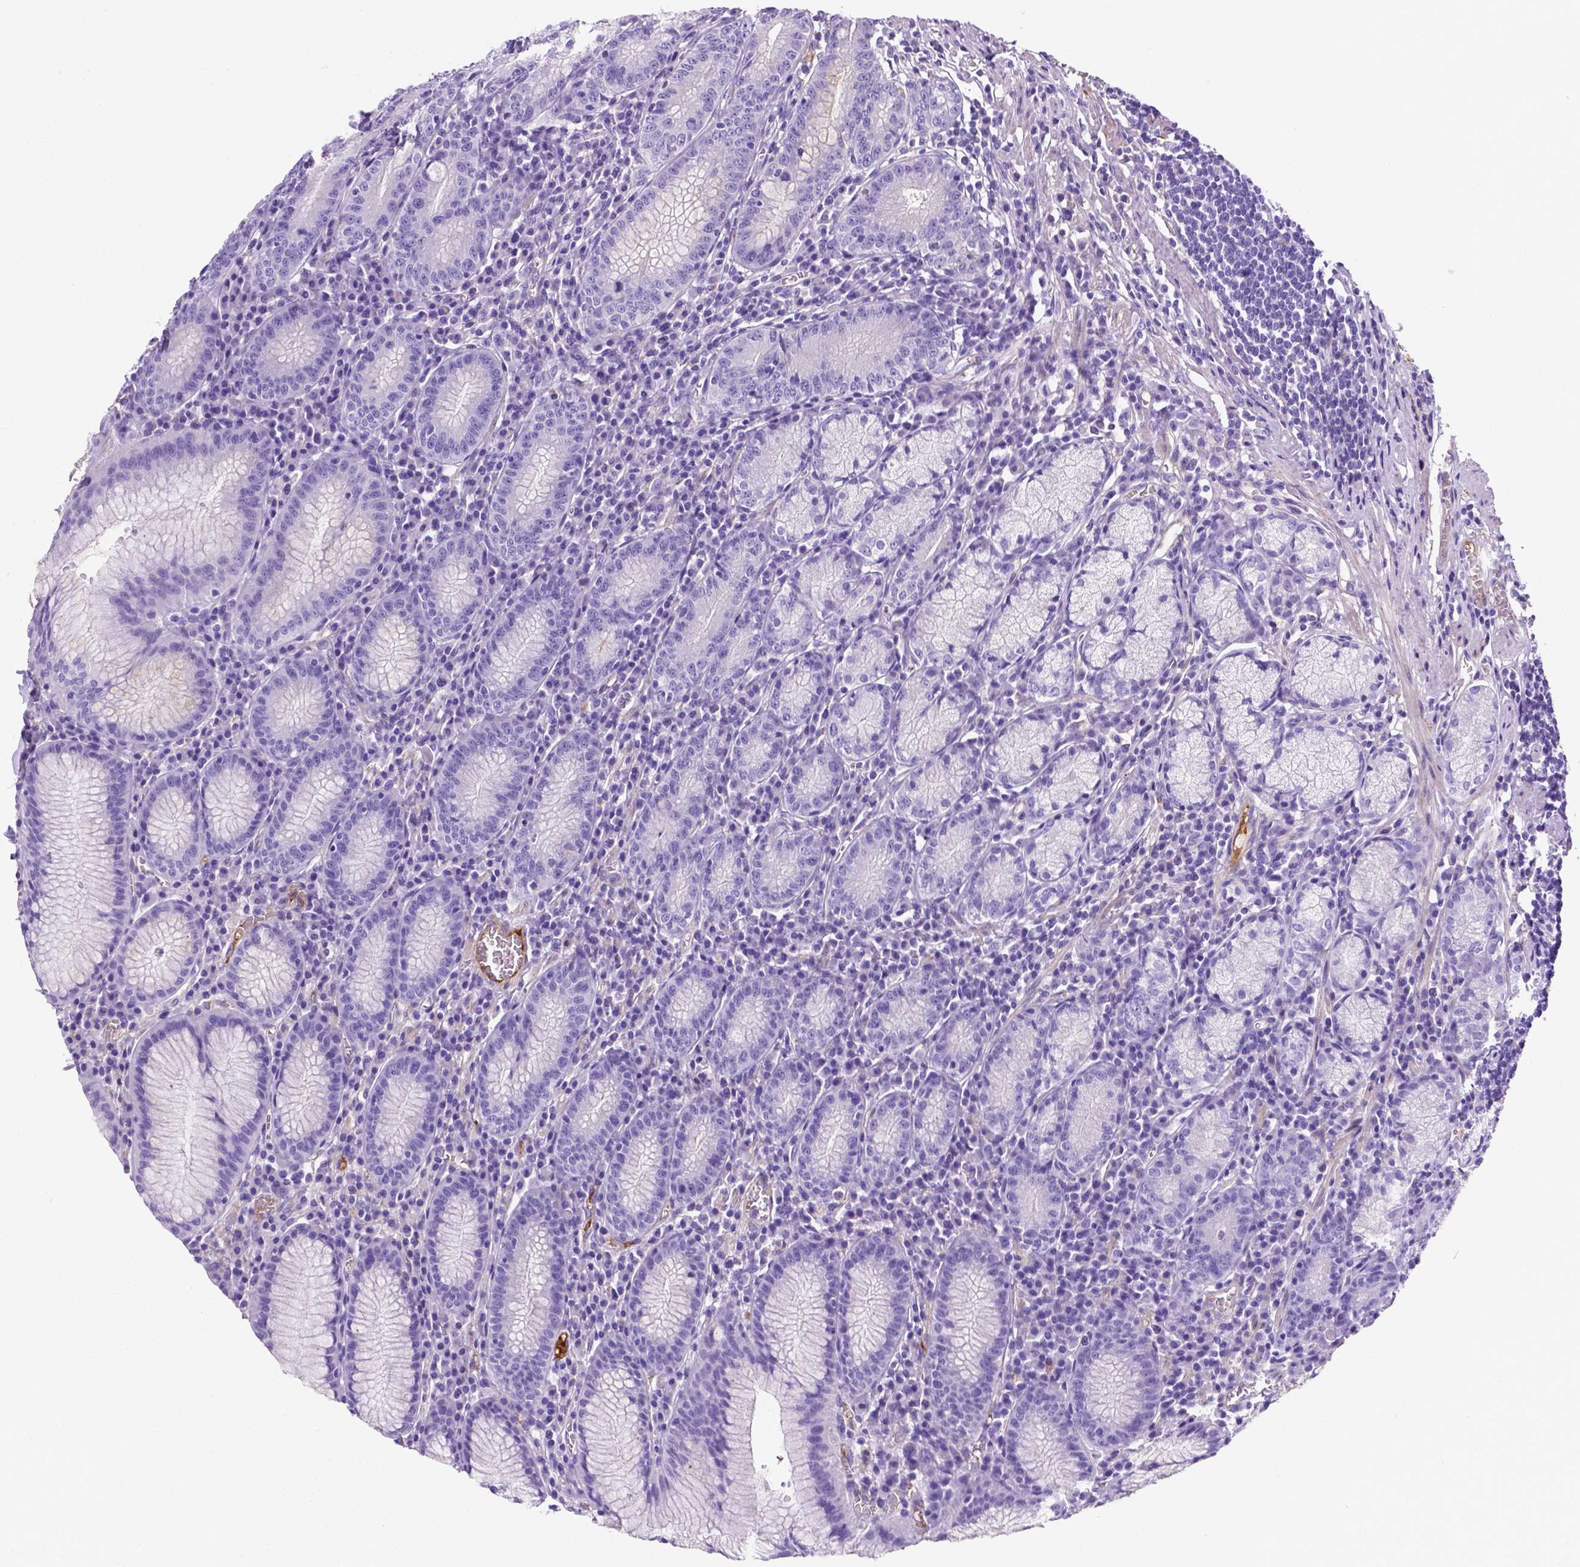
{"staining": {"intensity": "negative", "quantity": "none", "location": "none"}, "tissue": "stomach", "cell_type": "Glandular cells", "image_type": "normal", "snomed": [{"axis": "morphology", "description": "Normal tissue, NOS"}, {"axis": "topography", "description": "Stomach"}], "caption": "IHC of benign human stomach exhibits no positivity in glandular cells. (Stains: DAB immunohistochemistry with hematoxylin counter stain, Microscopy: brightfield microscopy at high magnification).", "gene": "APOE", "patient": {"sex": "male", "age": 55}}